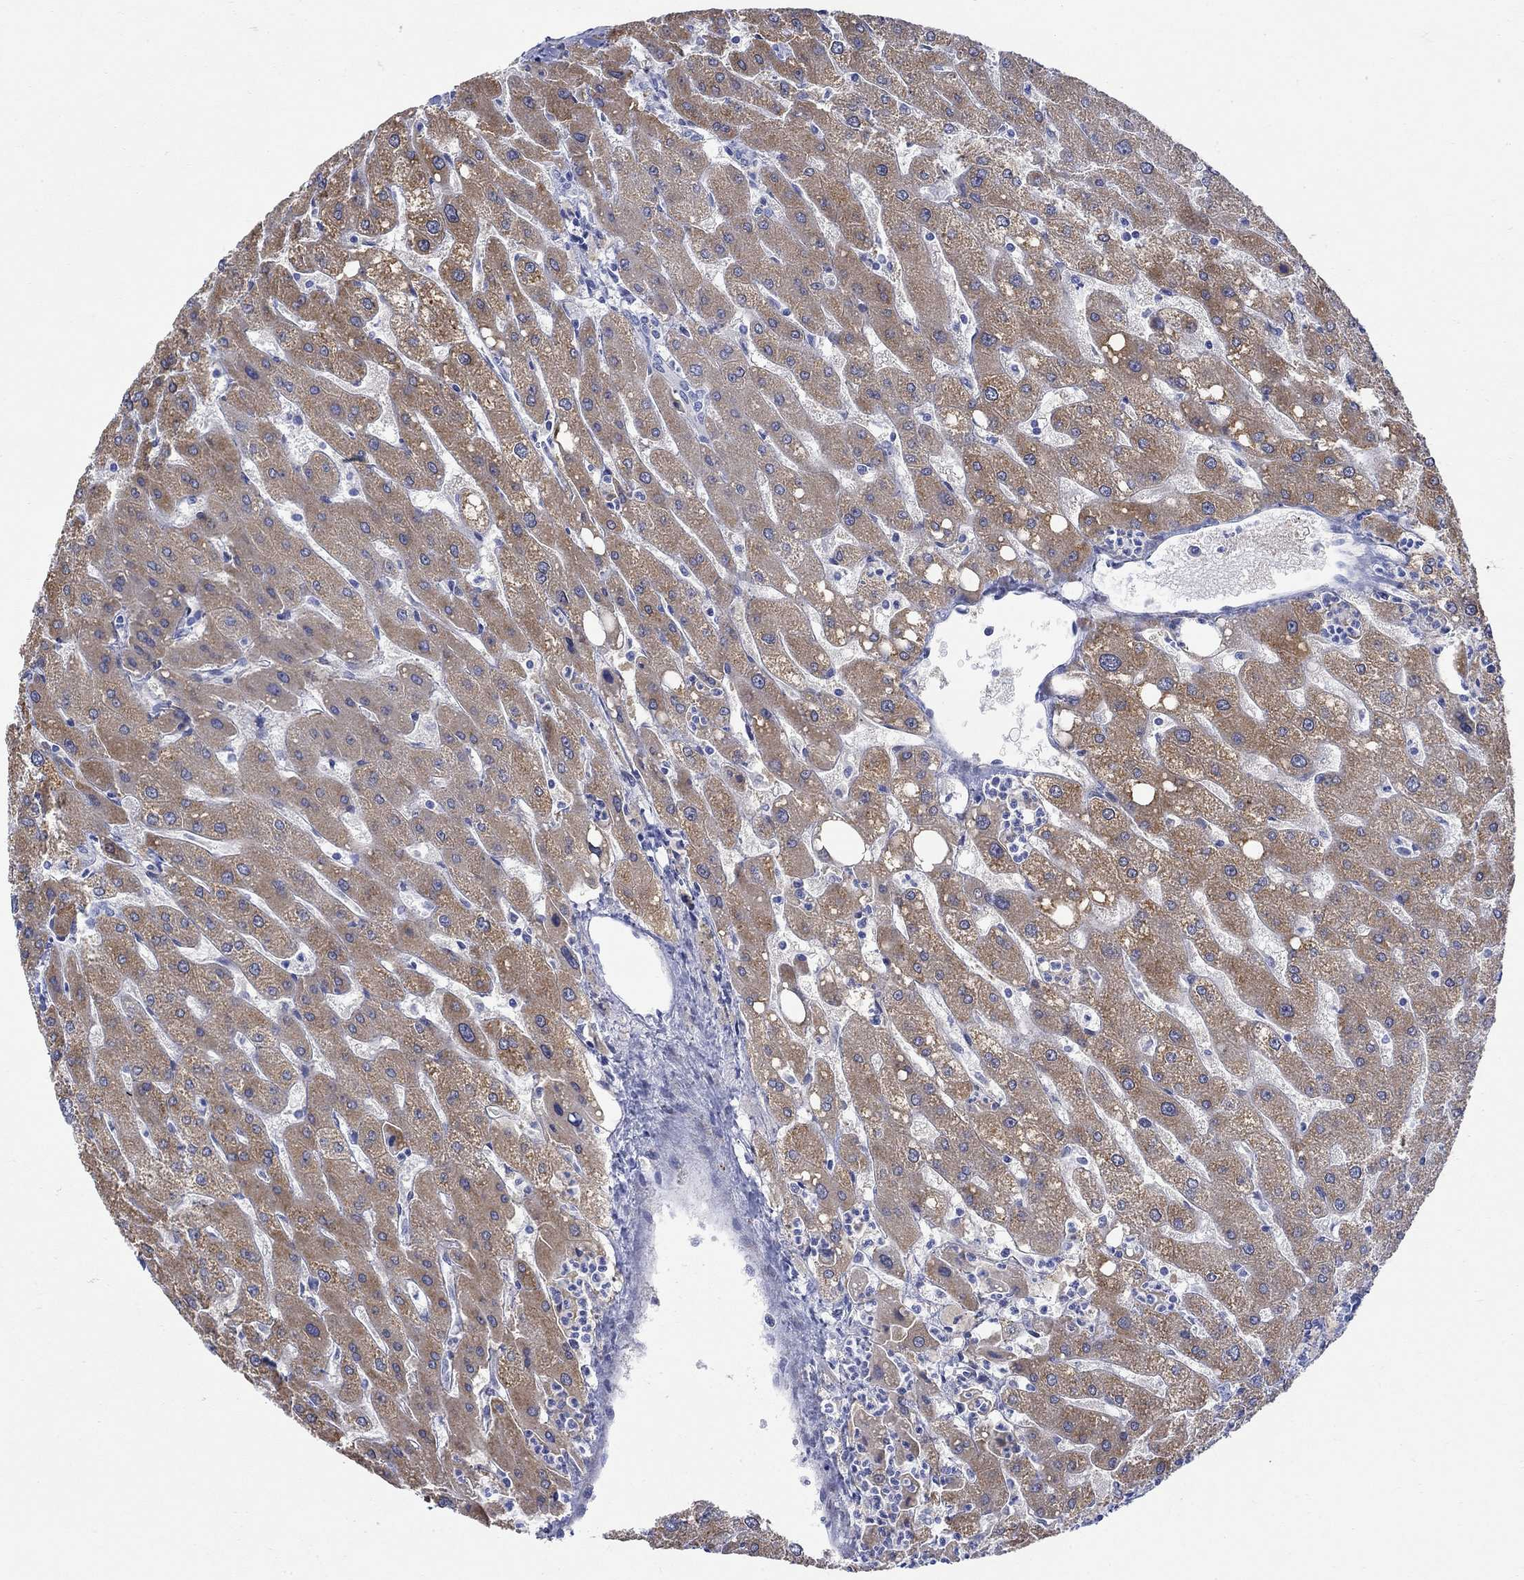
{"staining": {"intensity": "negative", "quantity": "none", "location": "none"}, "tissue": "liver", "cell_type": "Cholangiocytes", "image_type": "normal", "snomed": [{"axis": "morphology", "description": "Normal tissue, NOS"}, {"axis": "topography", "description": "Liver"}], "caption": "Micrograph shows no protein expression in cholangiocytes of normal liver. Brightfield microscopy of immunohistochemistry stained with DAB (brown) and hematoxylin (blue), captured at high magnification.", "gene": "KSR2", "patient": {"sex": "male", "age": 67}}